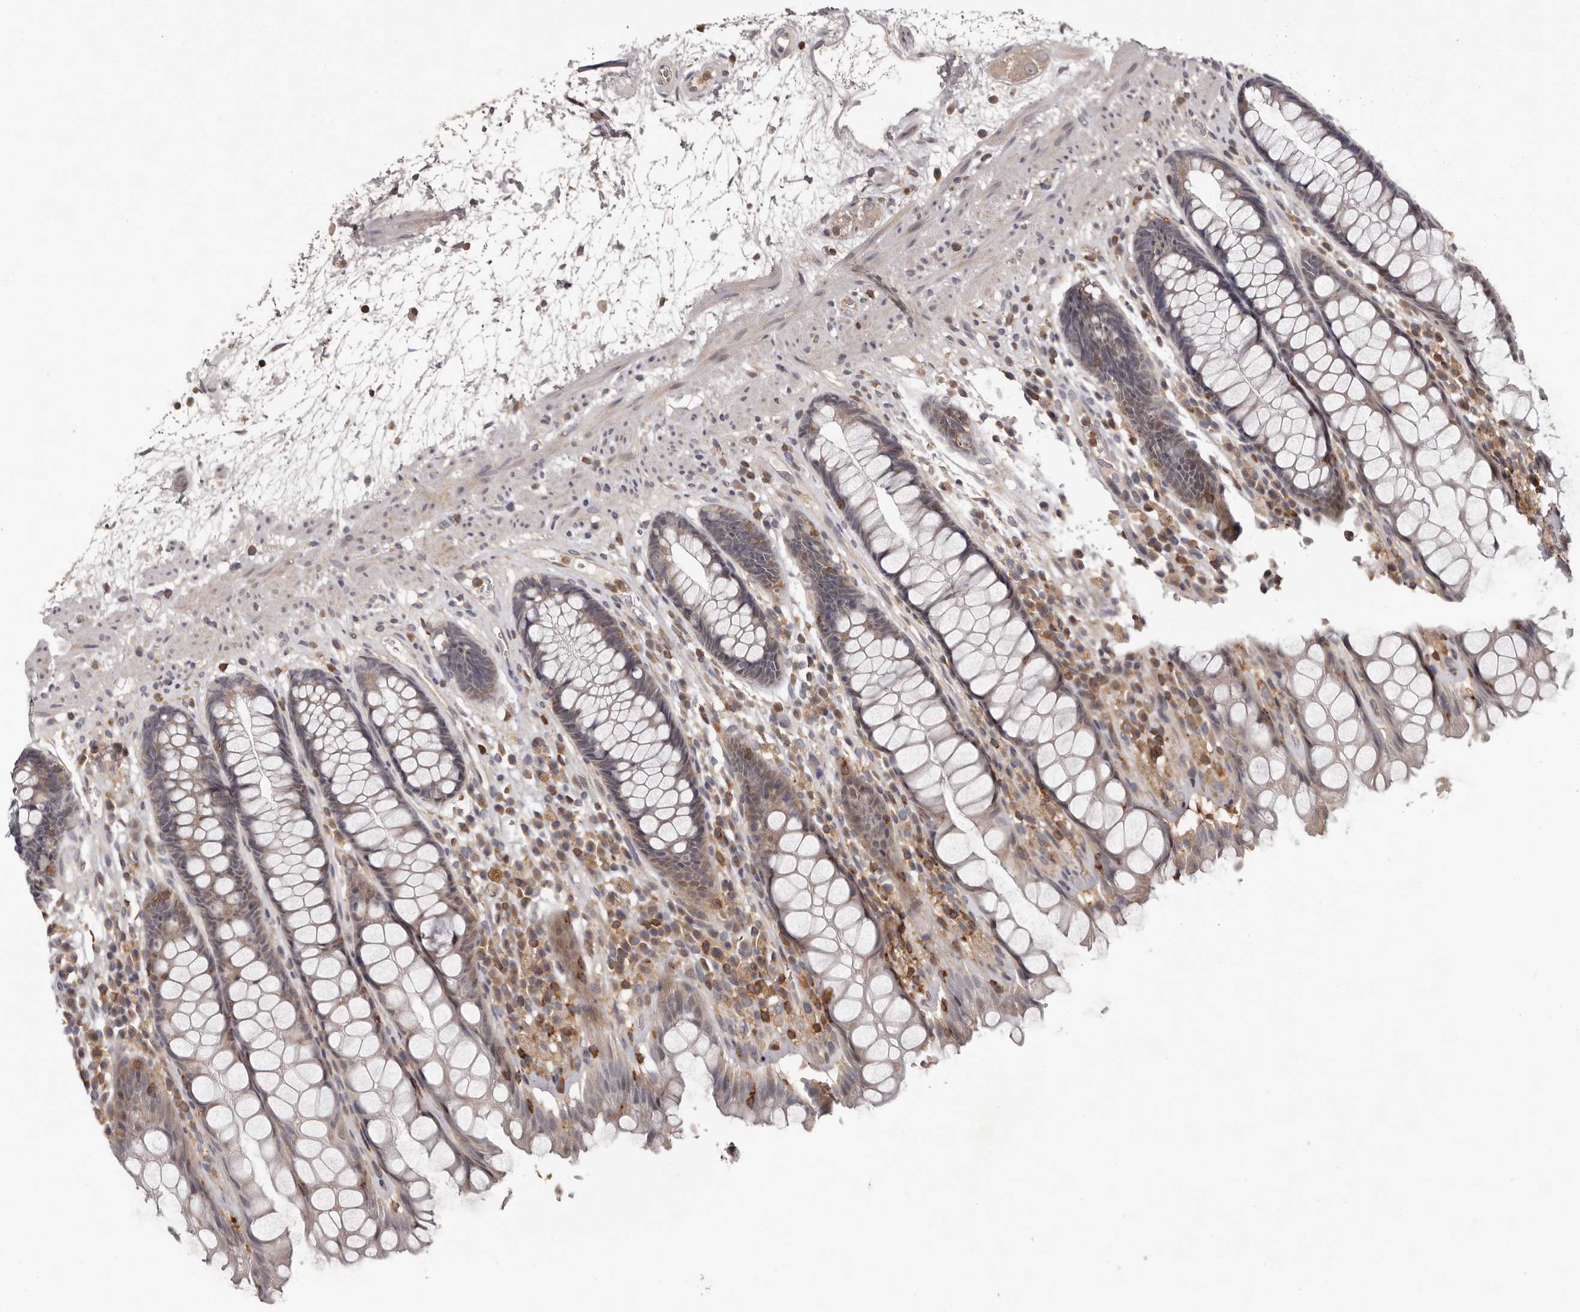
{"staining": {"intensity": "weak", "quantity": "<25%", "location": "cytoplasmic/membranous"}, "tissue": "rectum", "cell_type": "Glandular cells", "image_type": "normal", "snomed": [{"axis": "morphology", "description": "Normal tissue, NOS"}, {"axis": "topography", "description": "Rectum"}], "caption": "DAB immunohistochemical staining of benign human rectum displays no significant expression in glandular cells.", "gene": "ANKRD44", "patient": {"sex": "male", "age": 64}}